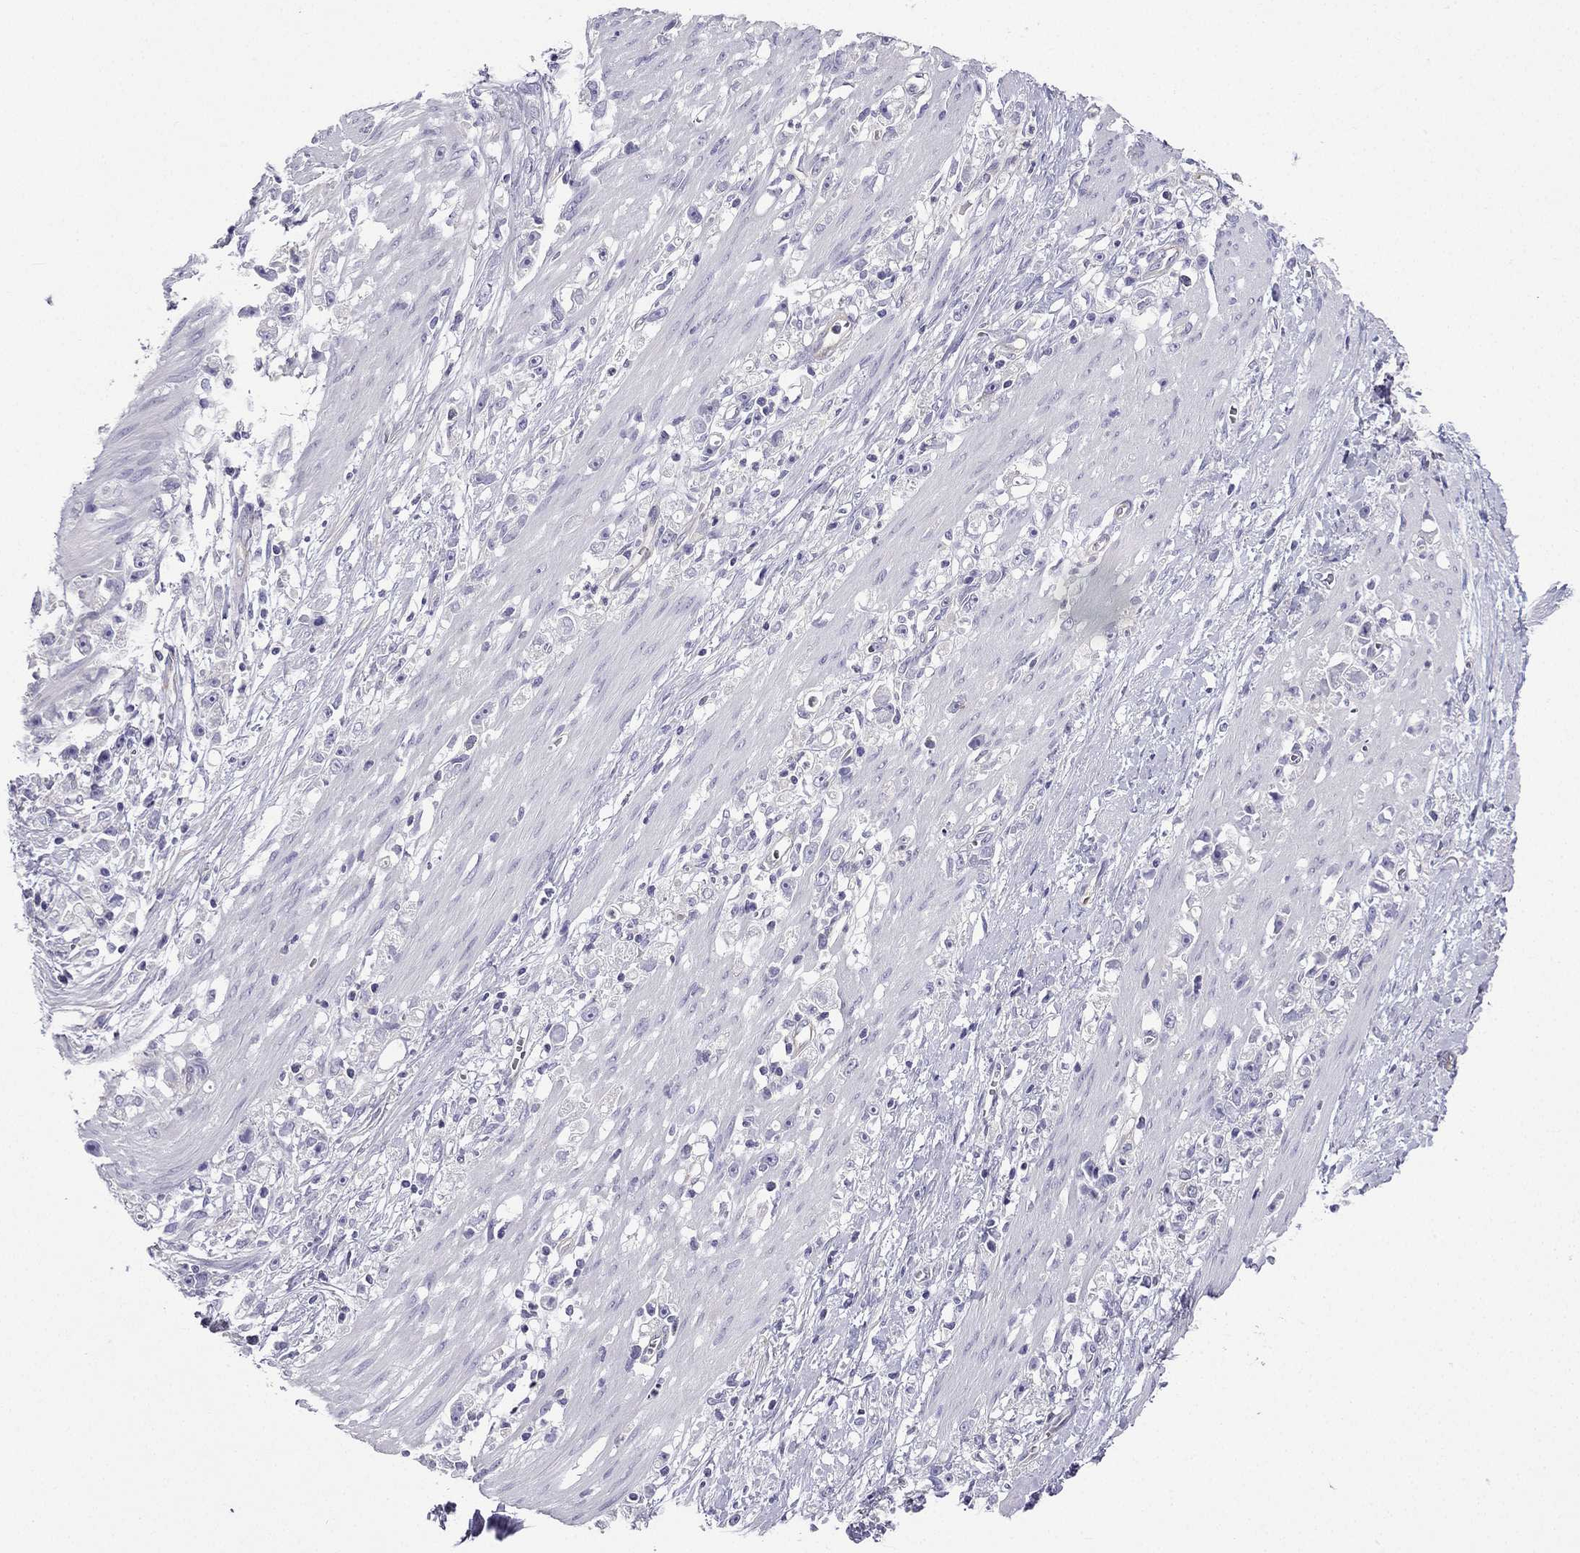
{"staining": {"intensity": "negative", "quantity": "none", "location": "none"}, "tissue": "stomach cancer", "cell_type": "Tumor cells", "image_type": "cancer", "snomed": [{"axis": "morphology", "description": "Adenocarcinoma, NOS"}, {"axis": "topography", "description": "Stomach"}], "caption": "This micrograph is of adenocarcinoma (stomach) stained with IHC to label a protein in brown with the nuclei are counter-stained blue. There is no expression in tumor cells.", "gene": "GJA8", "patient": {"sex": "female", "age": 59}}